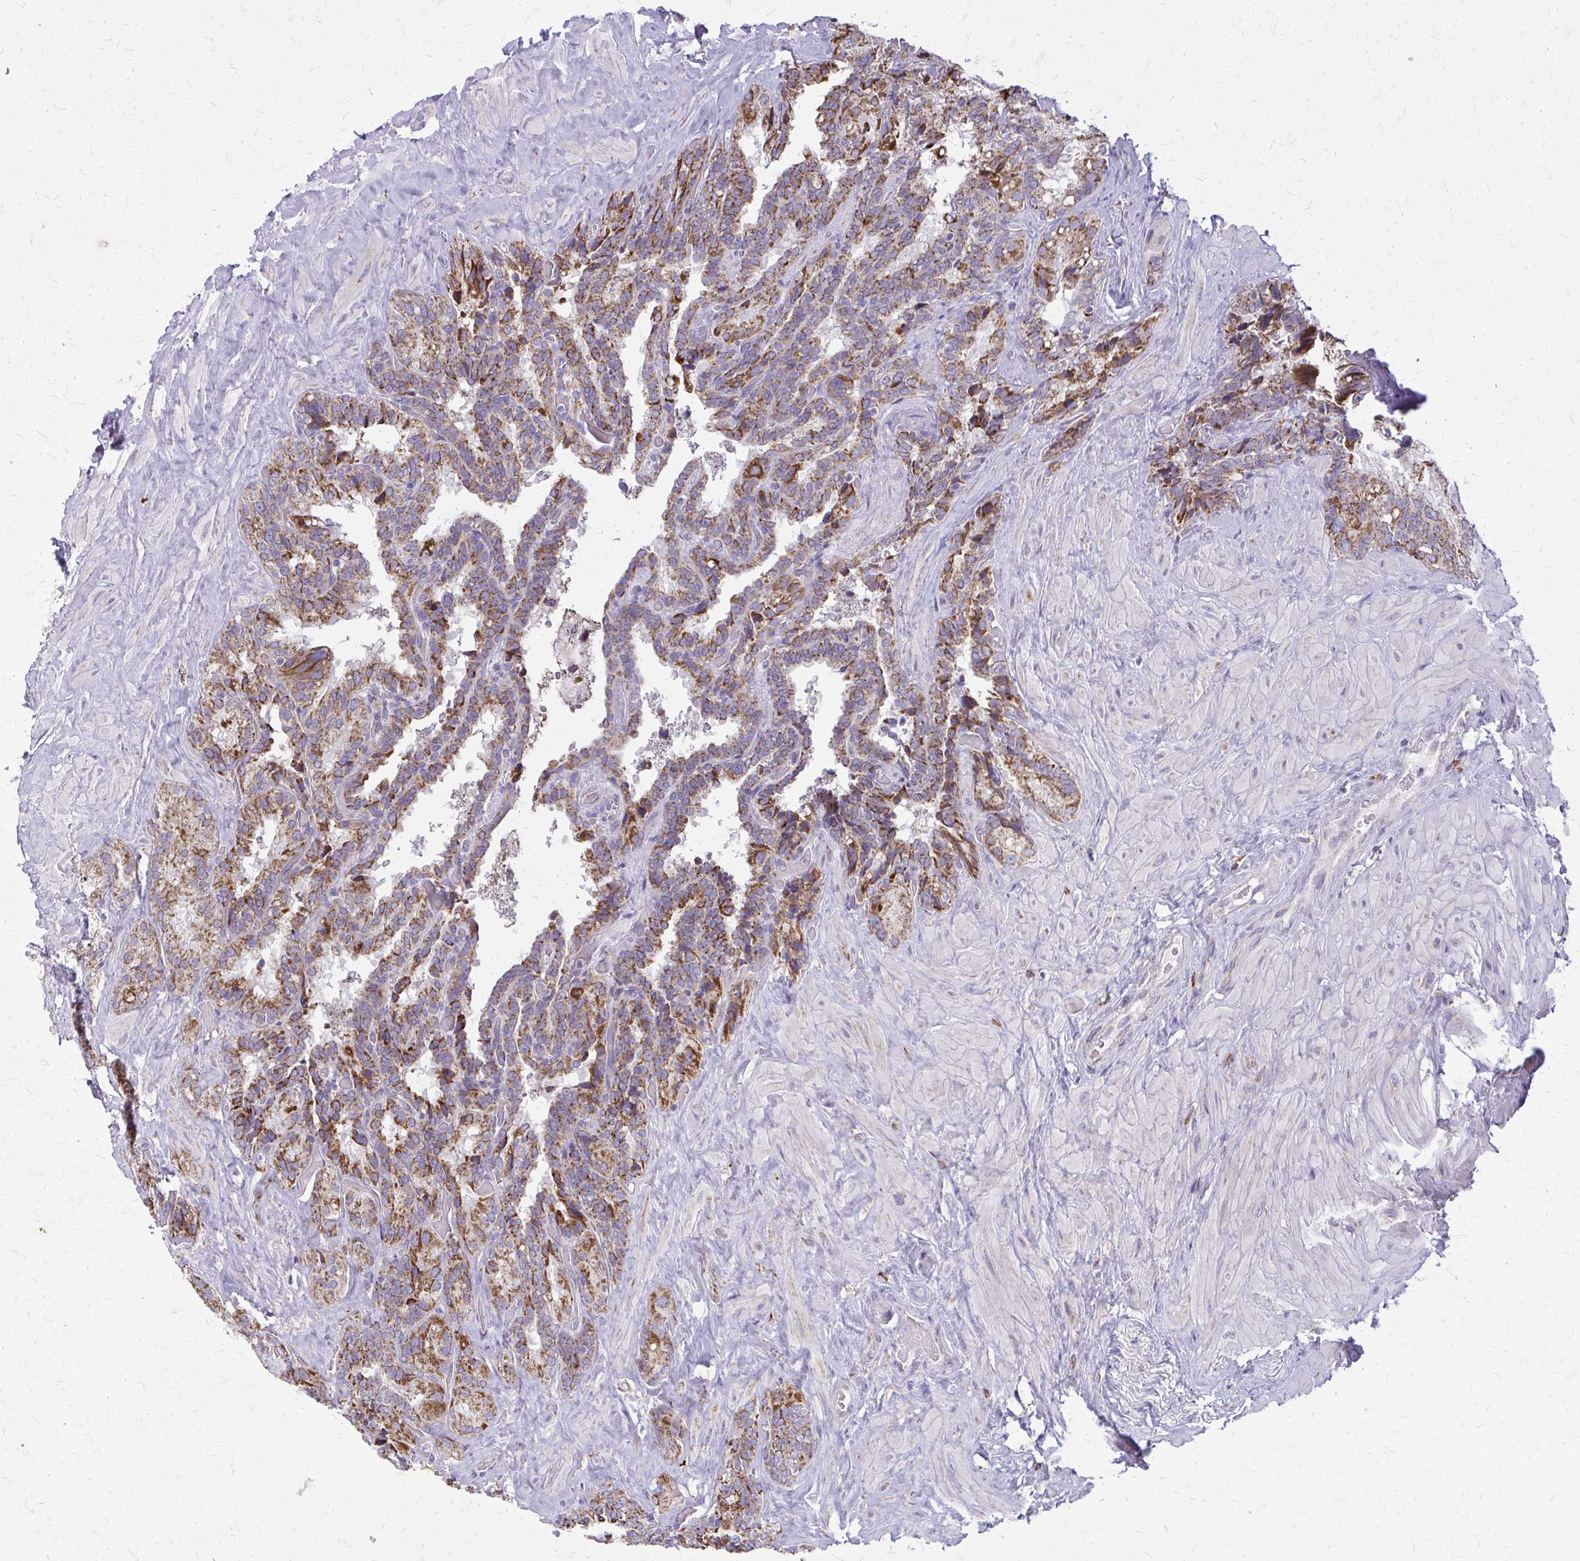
{"staining": {"intensity": "strong", "quantity": ">75%", "location": "cytoplasmic/membranous"}, "tissue": "seminal vesicle", "cell_type": "Glandular cells", "image_type": "normal", "snomed": [{"axis": "morphology", "description": "Normal tissue, NOS"}, {"axis": "topography", "description": "Seminal veicle"}], "caption": "Brown immunohistochemical staining in normal human seminal vesicle reveals strong cytoplasmic/membranous expression in approximately >75% of glandular cells. The protein of interest is shown in brown color, while the nuclei are stained blue.", "gene": "IFIT1", "patient": {"sex": "male", "age": 60}}